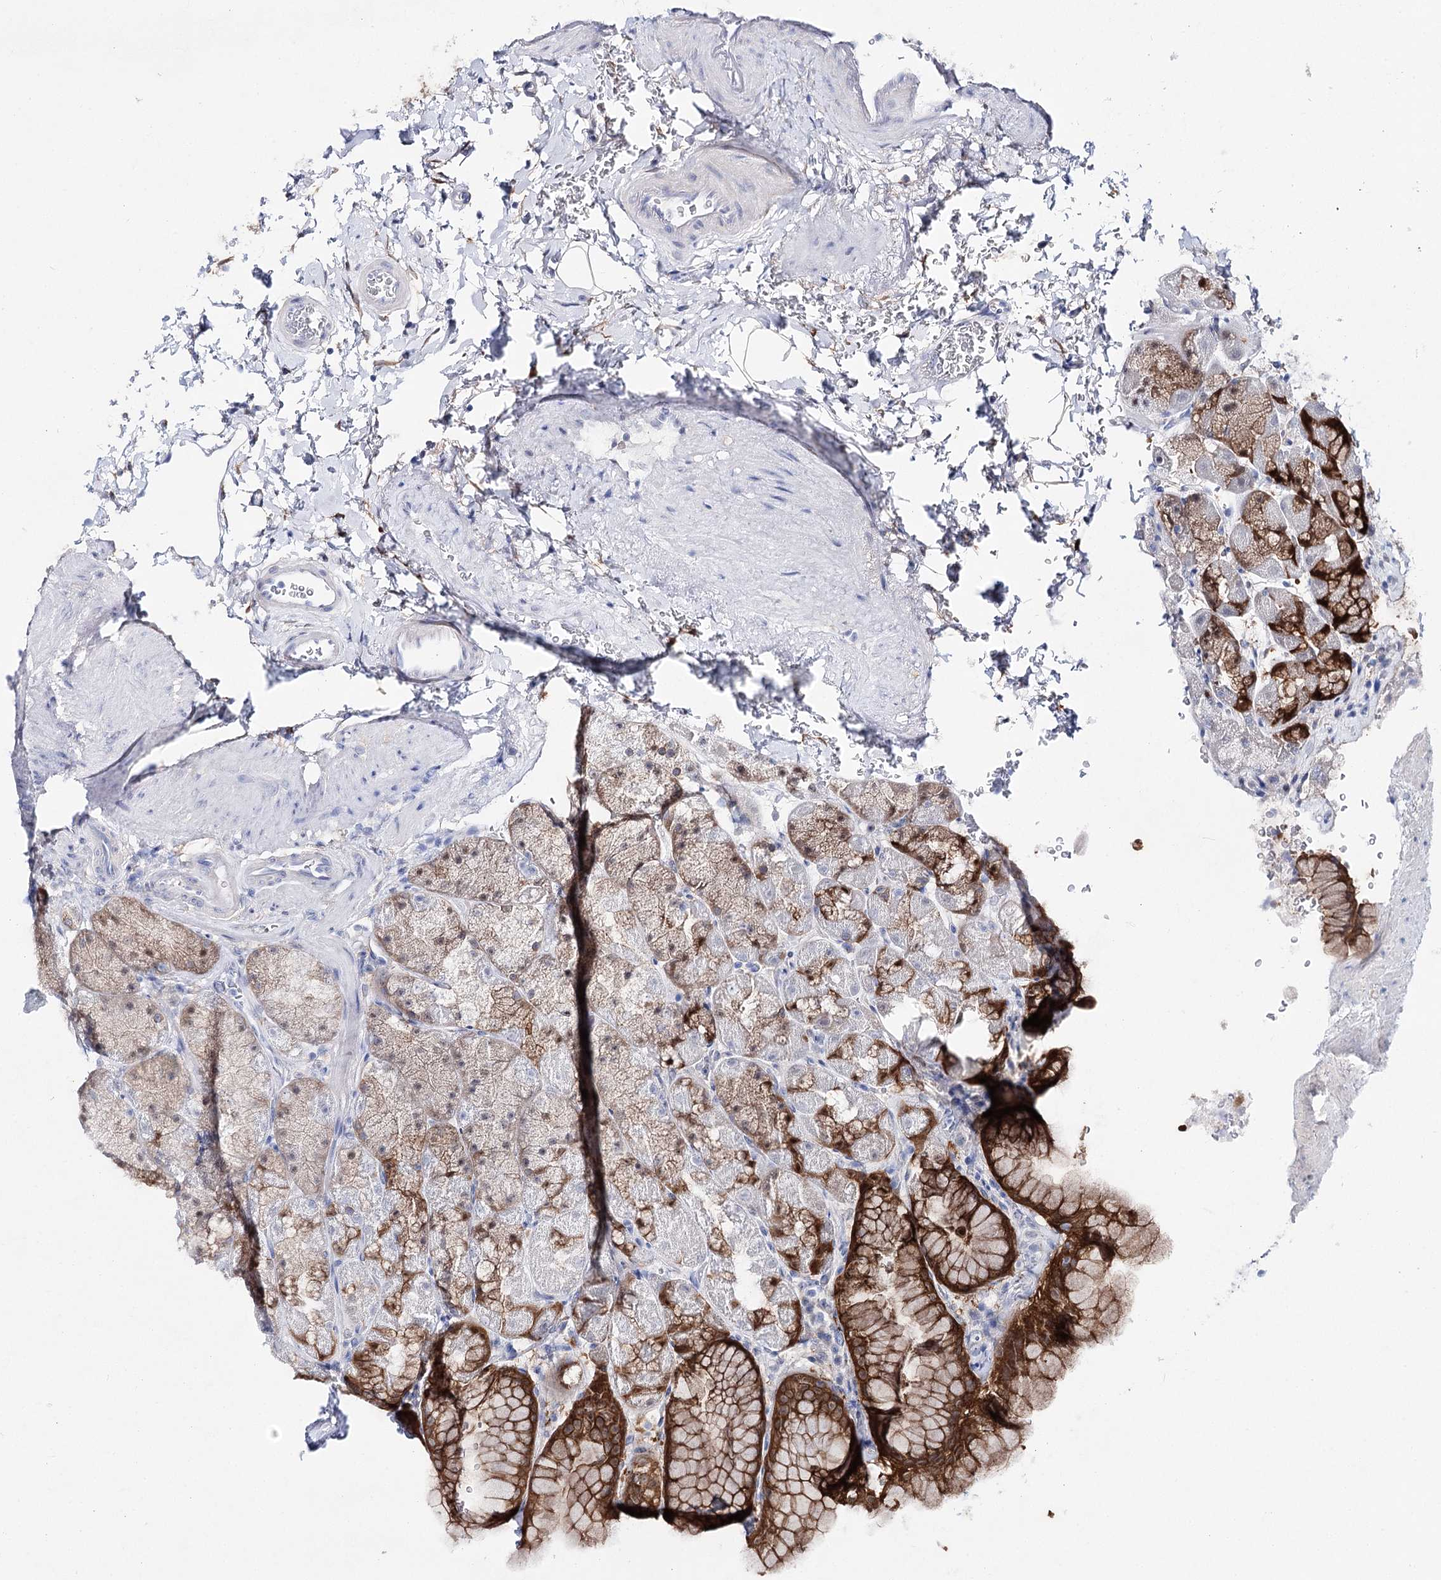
{"staining": {"intensity": "strong", "quantity": ">75%", "location": "cytoplasmic/membranous"}, "tissue": "stomach", "cell_type": "Glandular cells", "image_type": "normal", "snomed": [{"axis": "morphology", "description": "Normal tissue, NOS"}, {"axis": "topography", "description": "Stomach, upper"}, {"axis": "topography", "description": "Stomach, lower"}], "caption": "High-magnification brightfield microscopy of normal stomach stained with DAB (3,3'-diaminobenzidine) (brown) and counterstained with hematoxylin (blue). glandular cells exhibit strong cytoplasmic/membranous expression is seen in approximately>75% of cells. The staining was performed using DAB, with brown indicating positive protein expression. Nuclei are stained blue with hematoxylin.", "gene": "UGDH", "patient": {"sex": "male", "age": 67}}